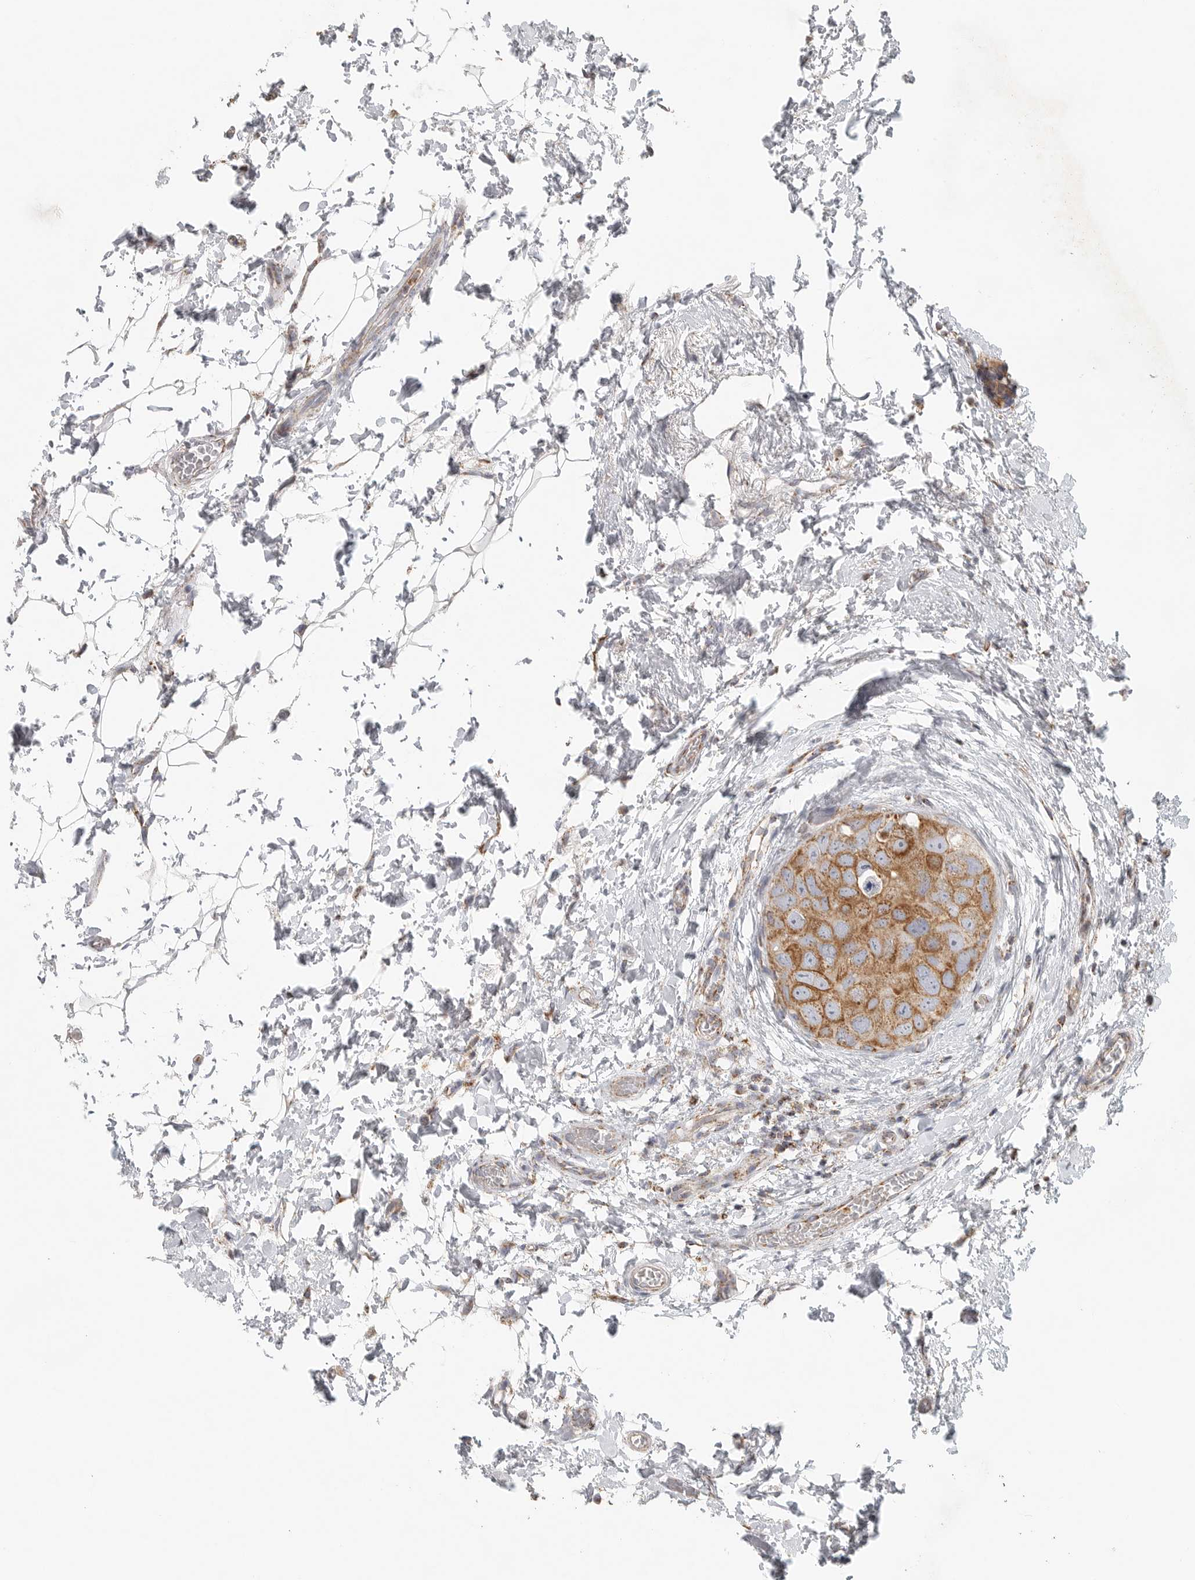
{"staining": {"intensity": "moderate", "quantity": ">75%", "location": "cytoplasmic/membranous"}, "tissue": "breast cancer", "cell_type": "Tumor cells", "image_type": "cancer", "snomed": [{"axis": "morphology", "description": "Duct carcinoma"}, {"axis": "topography", "description": "Breast"}], "caption": "Protein staining of breast invasive ductal carcinoma tissue reveals moderate cytoplasmic/membranous expression in approximately >75% of tumor cells. Using DAB (3,3'-diaminobenzidine) (brown) and hematoxylin (blue) stains, captured at high magnification using brightfield microscopy.", "gene": "SLC25A26", "patient": {"sex": "female", "age": 62}}